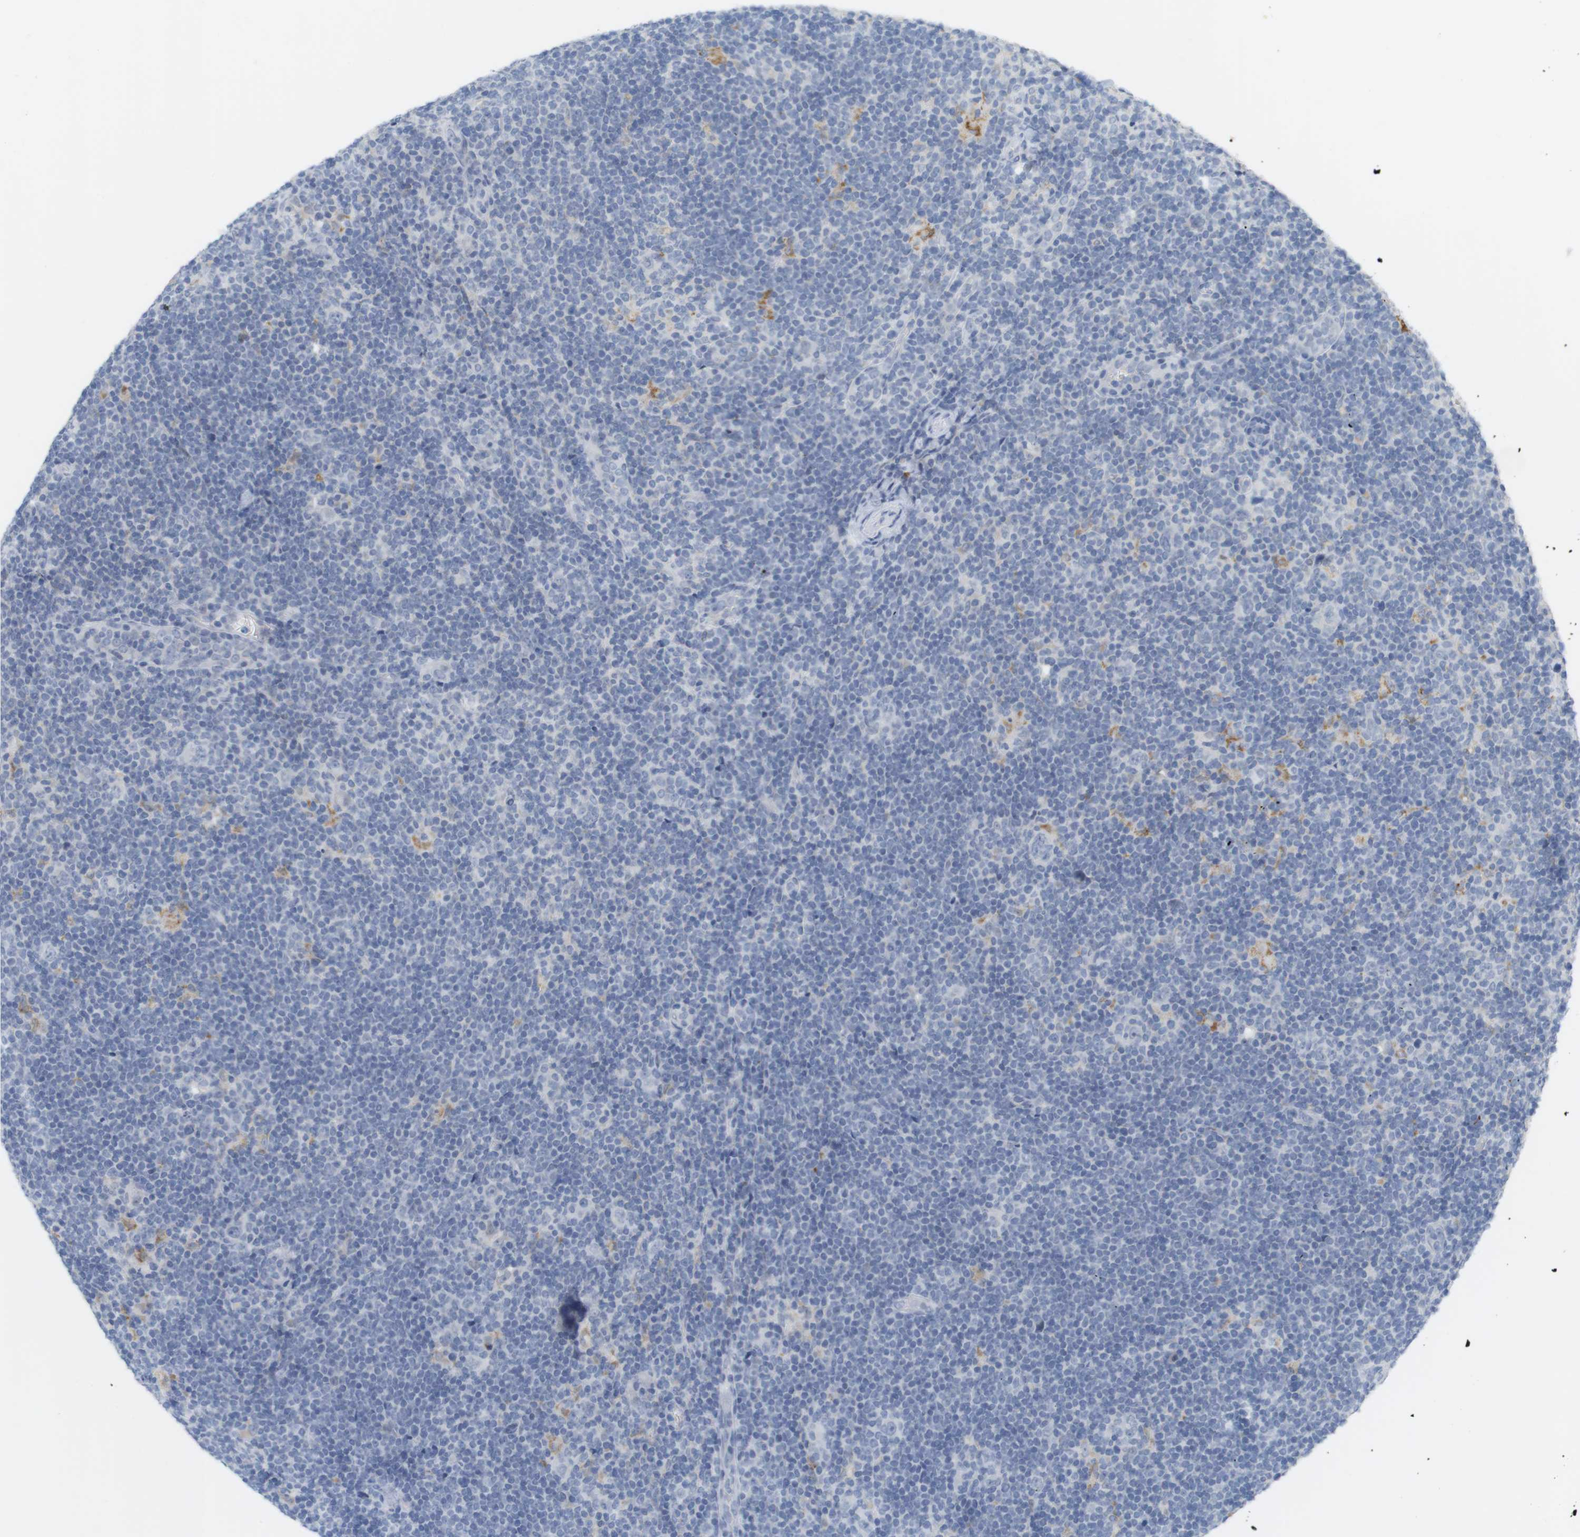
{"staining": {"intensity": "negative", "quantity": "none", "location": "none"}, "tissue": "lymphoma", "cell_type": "Tumor cells", "image_type": "cancer", "snomed": [{"axis": "morphology", "description": "Hodgkin's disease, NOS"}, {"axis": "topography", "description": "Lymph node"}], "caption": "IHC micrograph of Hodgkin's disease stained for a protein (brown), which displays no expression in tumor cells.", "gene": "YIPF1", "patient": {"sex": "female", "age": 57}}